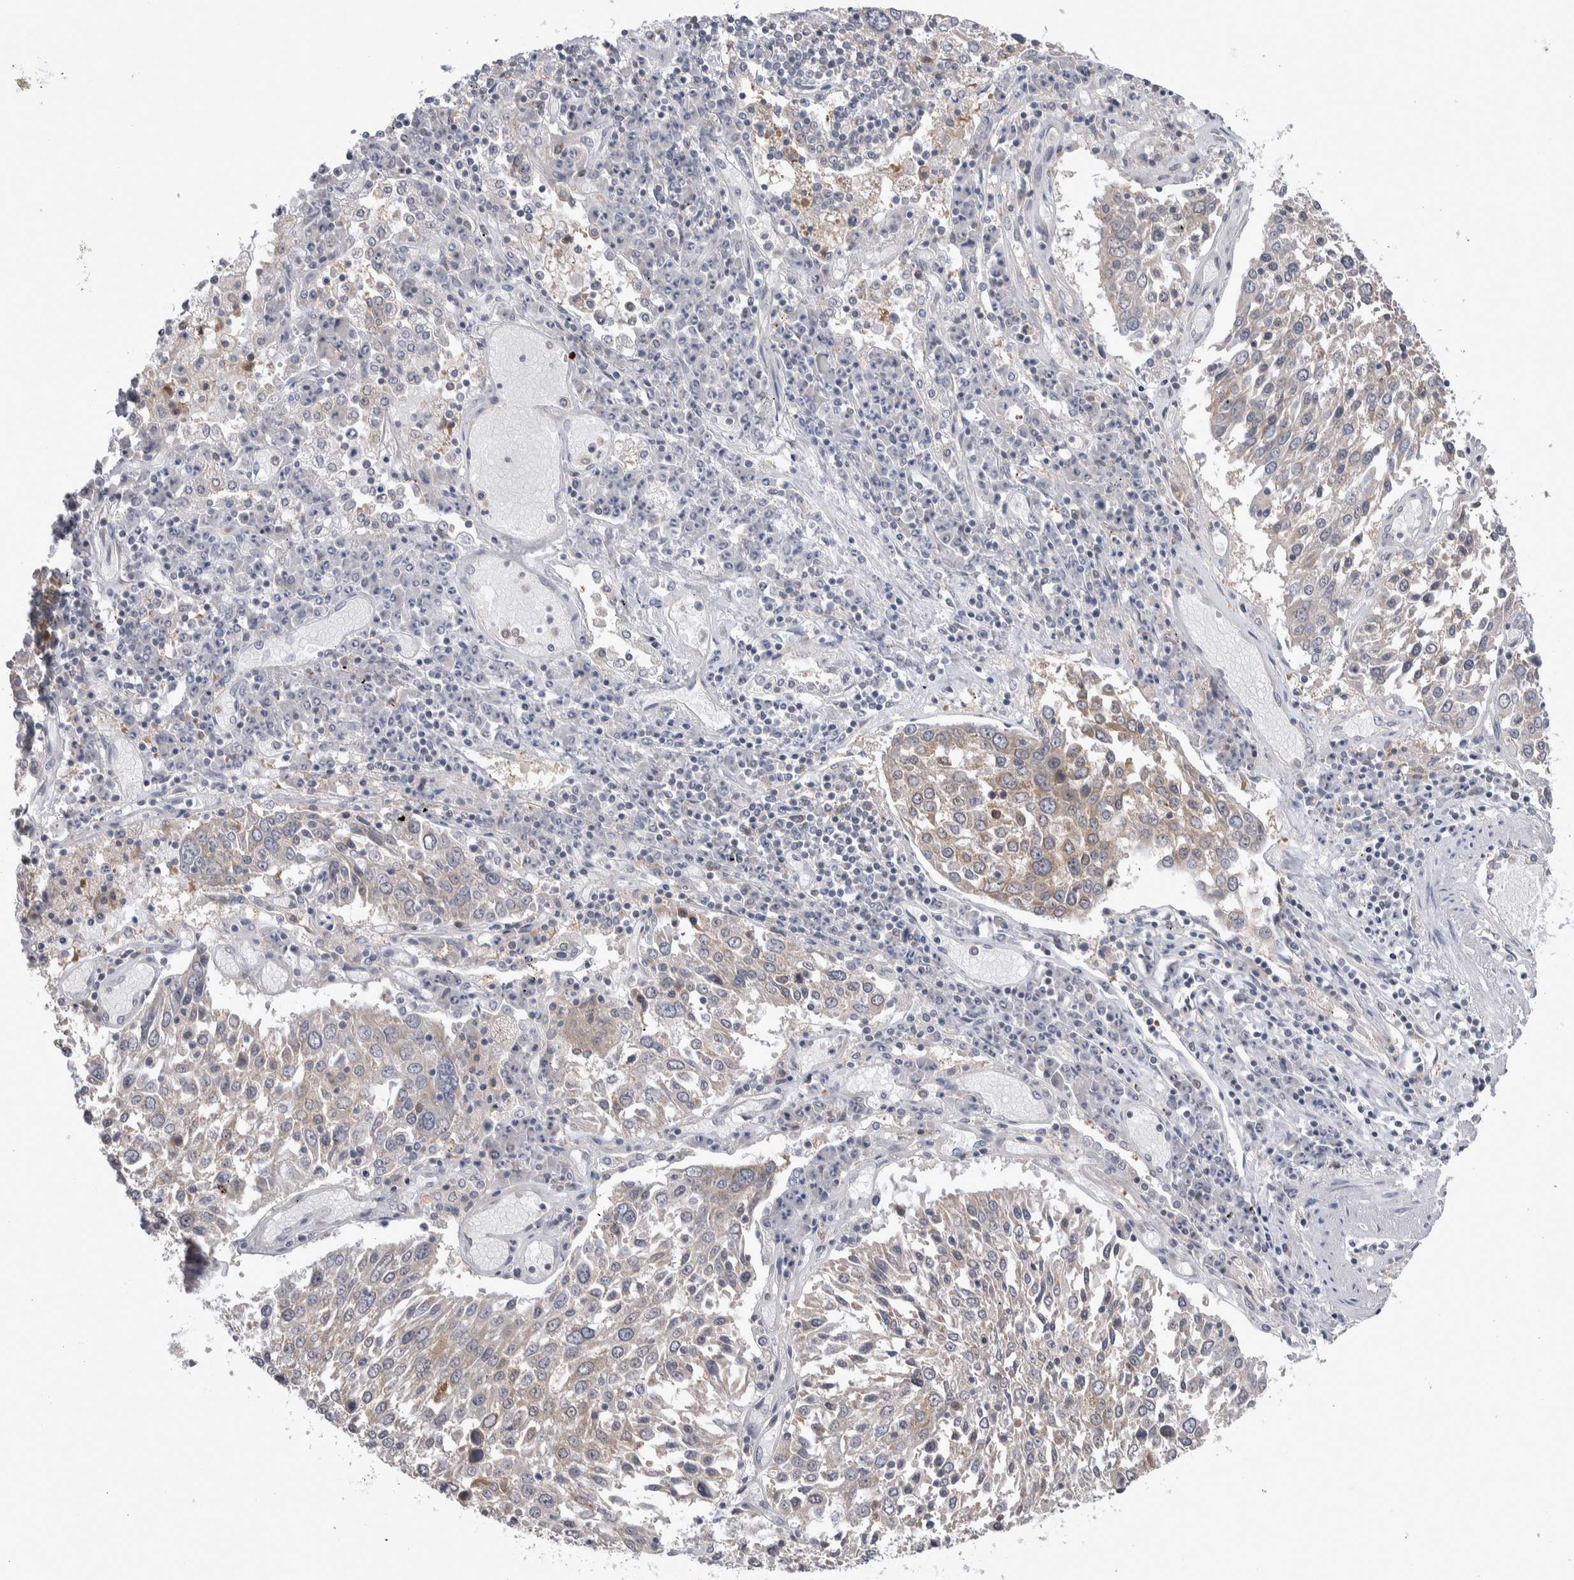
{"staining": {"intensity": "weak", "quantity": "<25%", "location": "cytoplasmic/membranous"}, "tissue": "lung cancer", "cell_type": "Tumor cells", "image_type": "cancer", "snomed": [{"axis": "morphology", "description": "Squamous cell carcinoma, NOS"}, {"axis": "topography", "description": "Lung"}], "caption": "Tumor cells are negative for brown protein staining in lung squamous cell carcinoma. (Stains: DAB (3,3'-diaminobenzidine) IHC with hematoxylin counter stain, Microscopy: brightfield microscopy at high magnification).", "gene": "HTATIP2", "patient": {"sex": "male", "age": 65}}